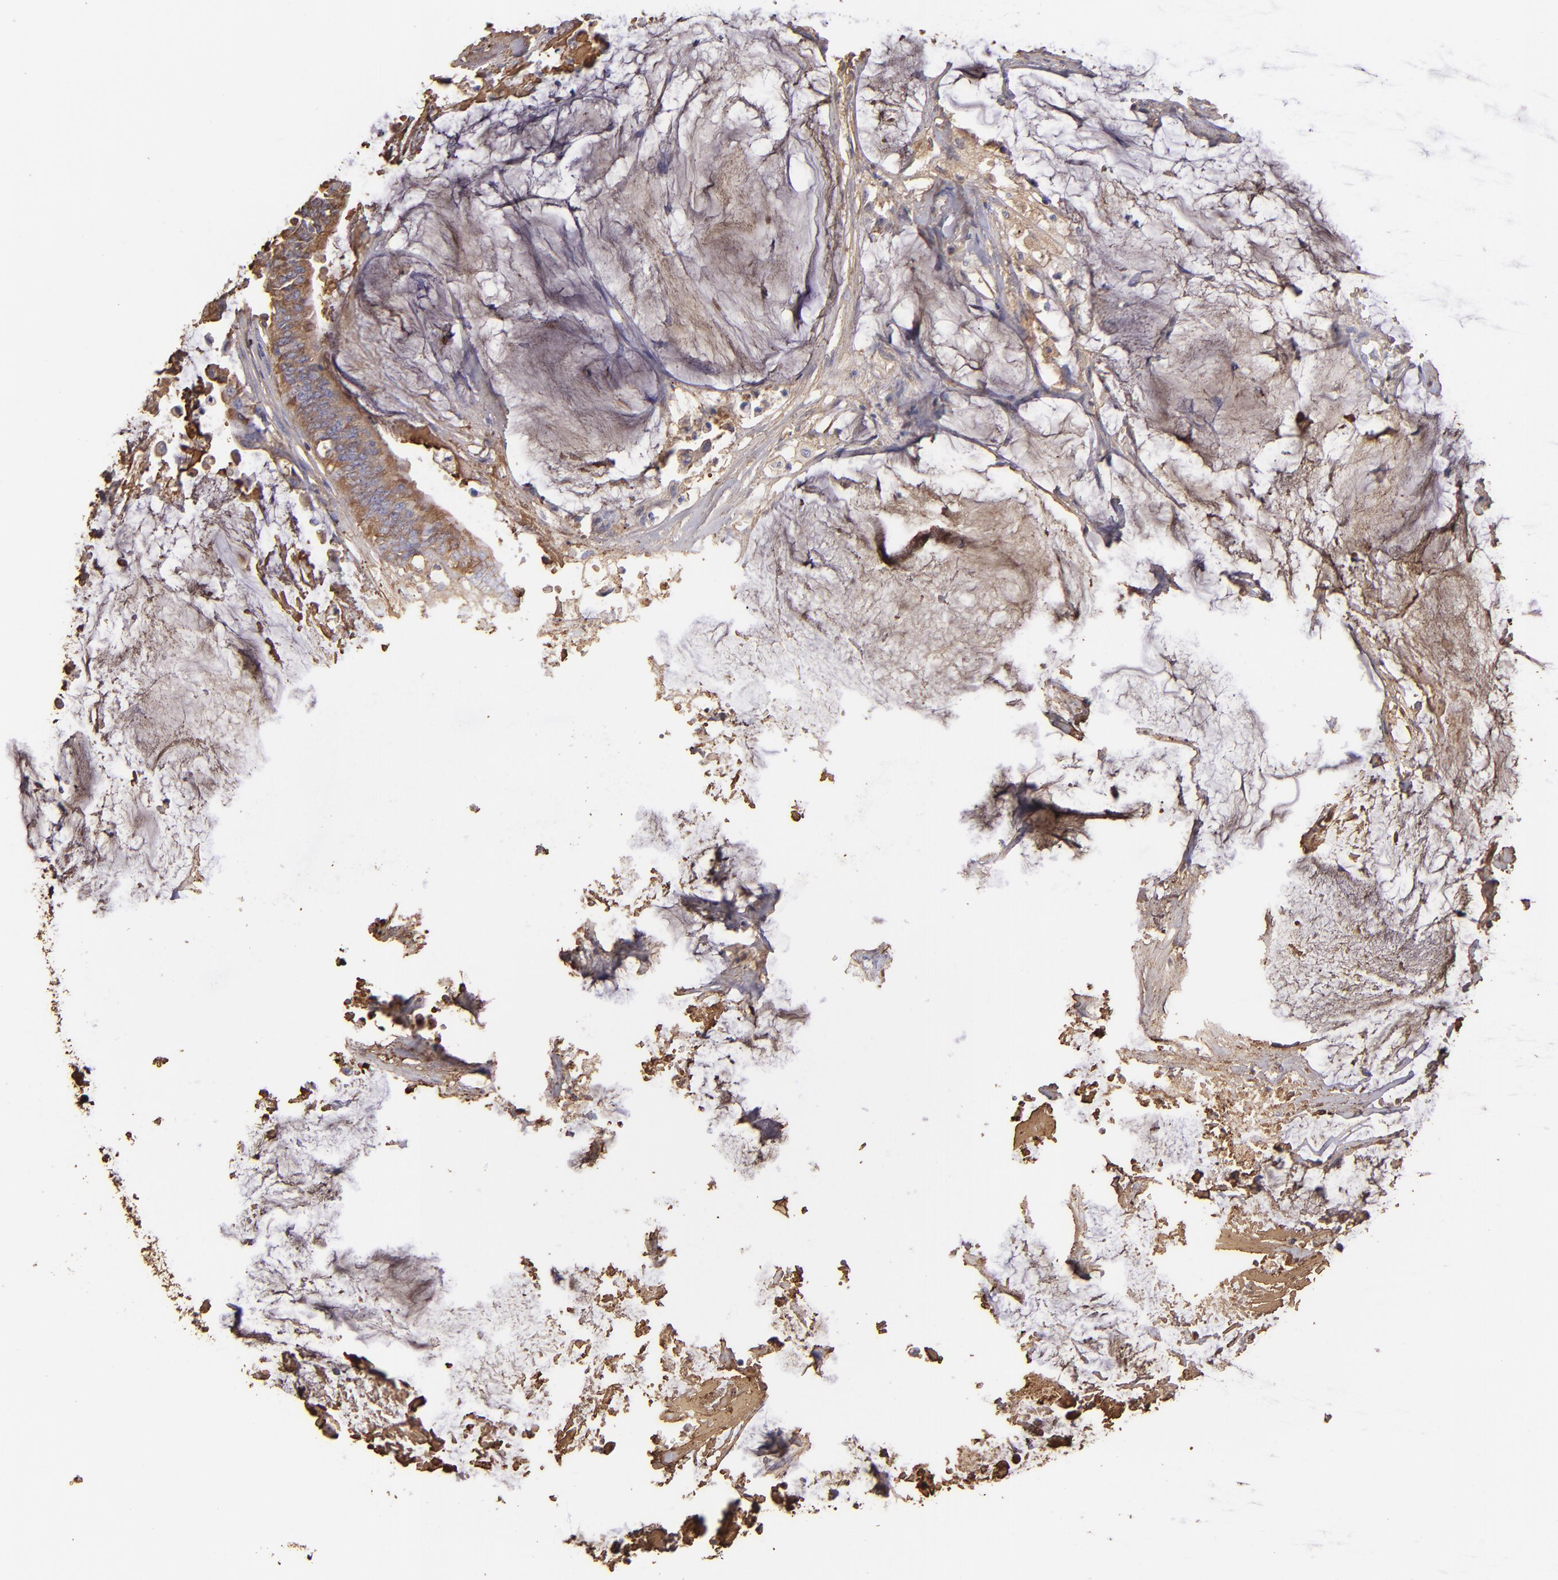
{"staining": {"intensity": "moderate", "quantity": ">75%", "location": "cytoplasmic/membranous"}, "tissue": "colorectal cancer", "cell_type": "Tumor cells", "image_type": "cancer", "snomed": [{"axis": "morphology", "description": "Adenocarcinoma, NOS"}, {"axis": "topography", "description": "Rectum"}], "caption": "Immunohistochemistry micrograph of human adenocarcinoma (colorectal) stained for a protein (brown), which exhibits medium levels of moderate cytoplasmic/membranous expression in approximately >75% of tumor cells.", "gene": "FGB", "patient": {"sex": "female", "age": 66}}